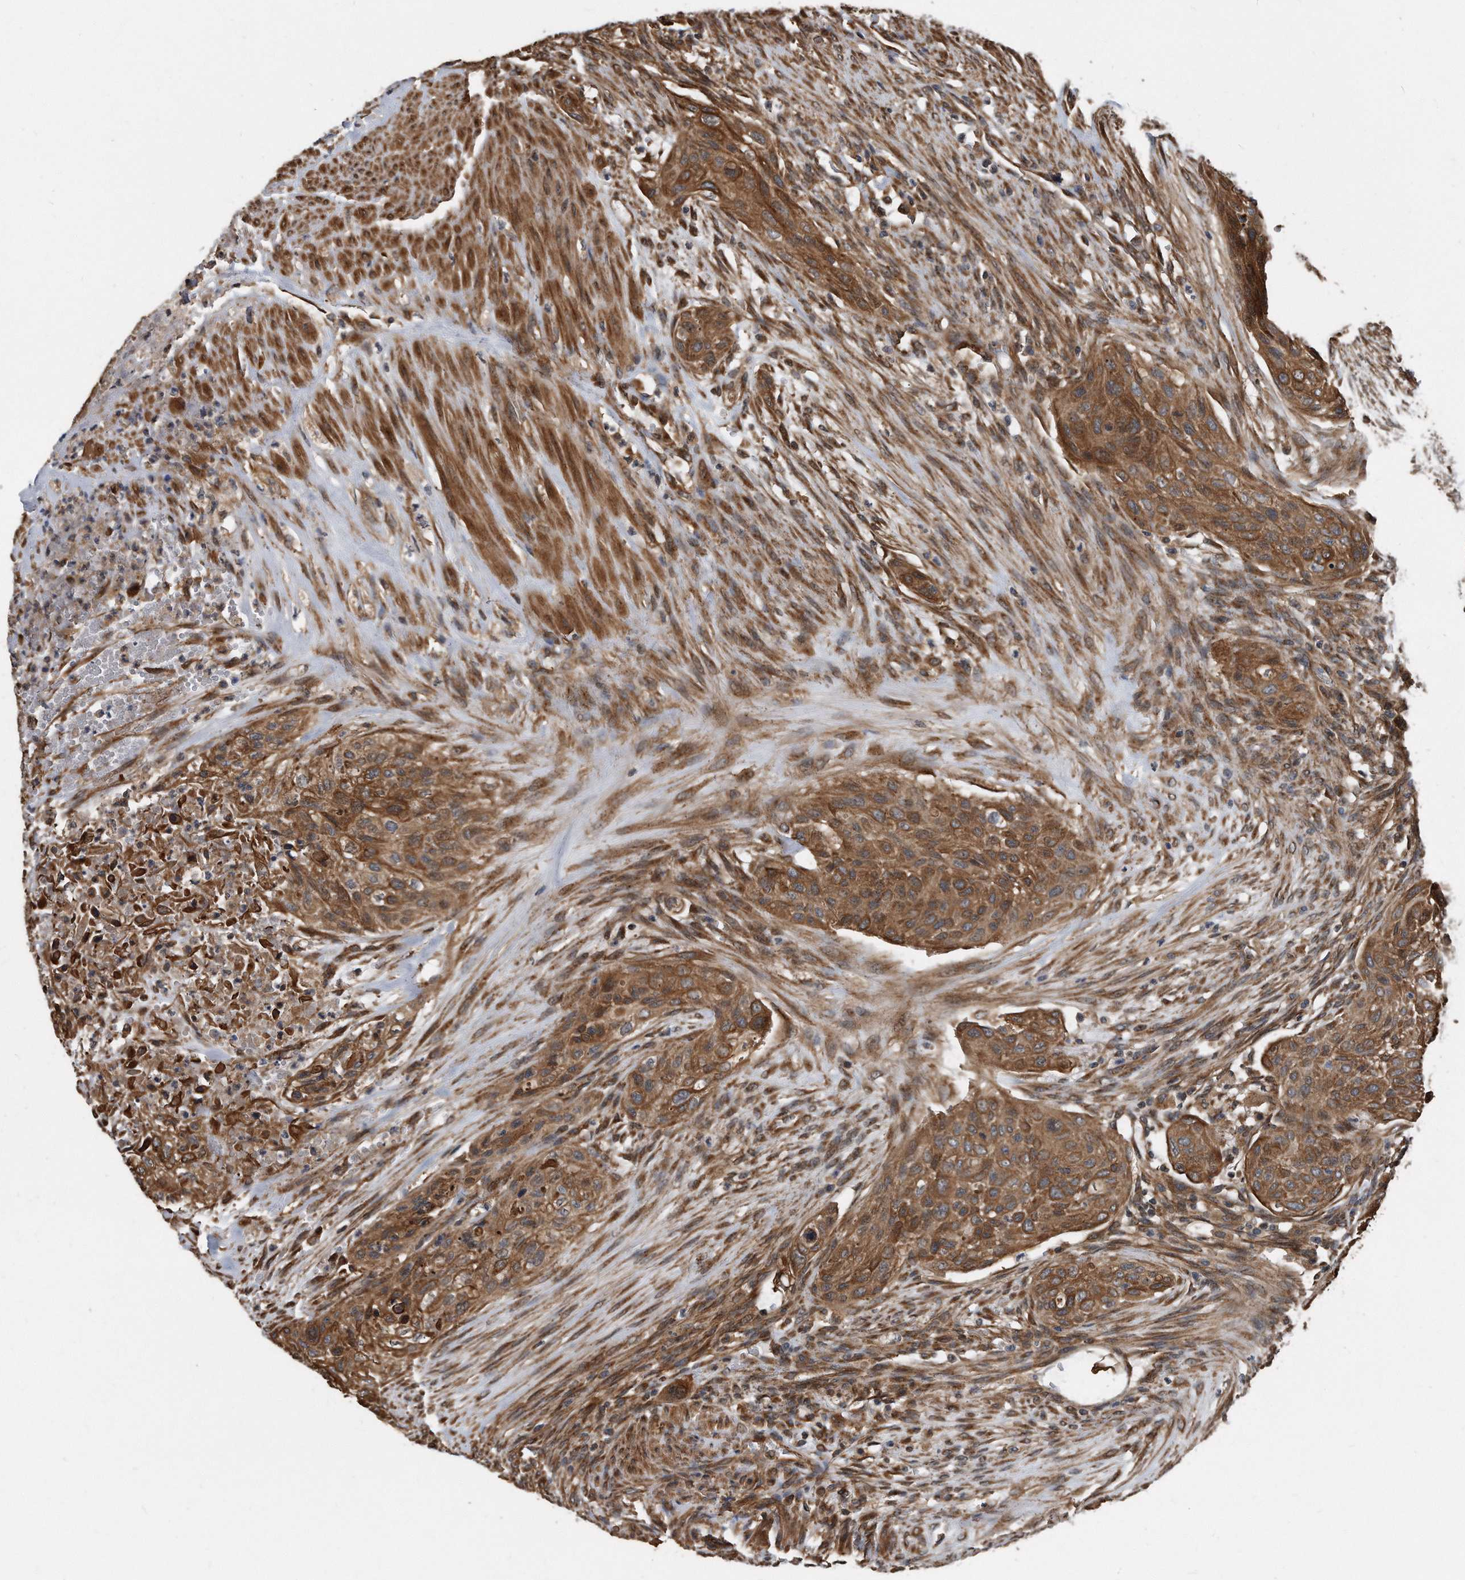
{"staining": {"intensity": "moderate", "quantity": ">75%", "location": "cytoplasmic/membranous"}, "tissue": "urothelial cancer", "cell_type": "Tumor cells", "image_type": "cancer", "snomed": [{"axis": "morphology", "description": "Urothelial carcinoma, High grade"}, {"axis": "topography", "description": "Urinary bladder"}], "caption": "Urothelial cancer was stained to show a protein in brown. There is medium levels of moderate cytoplasmic/membranous positivity in about >75% of tumor cells.", "gene": "FAM136A", "patient": {"sex": "male", "age": 35}}